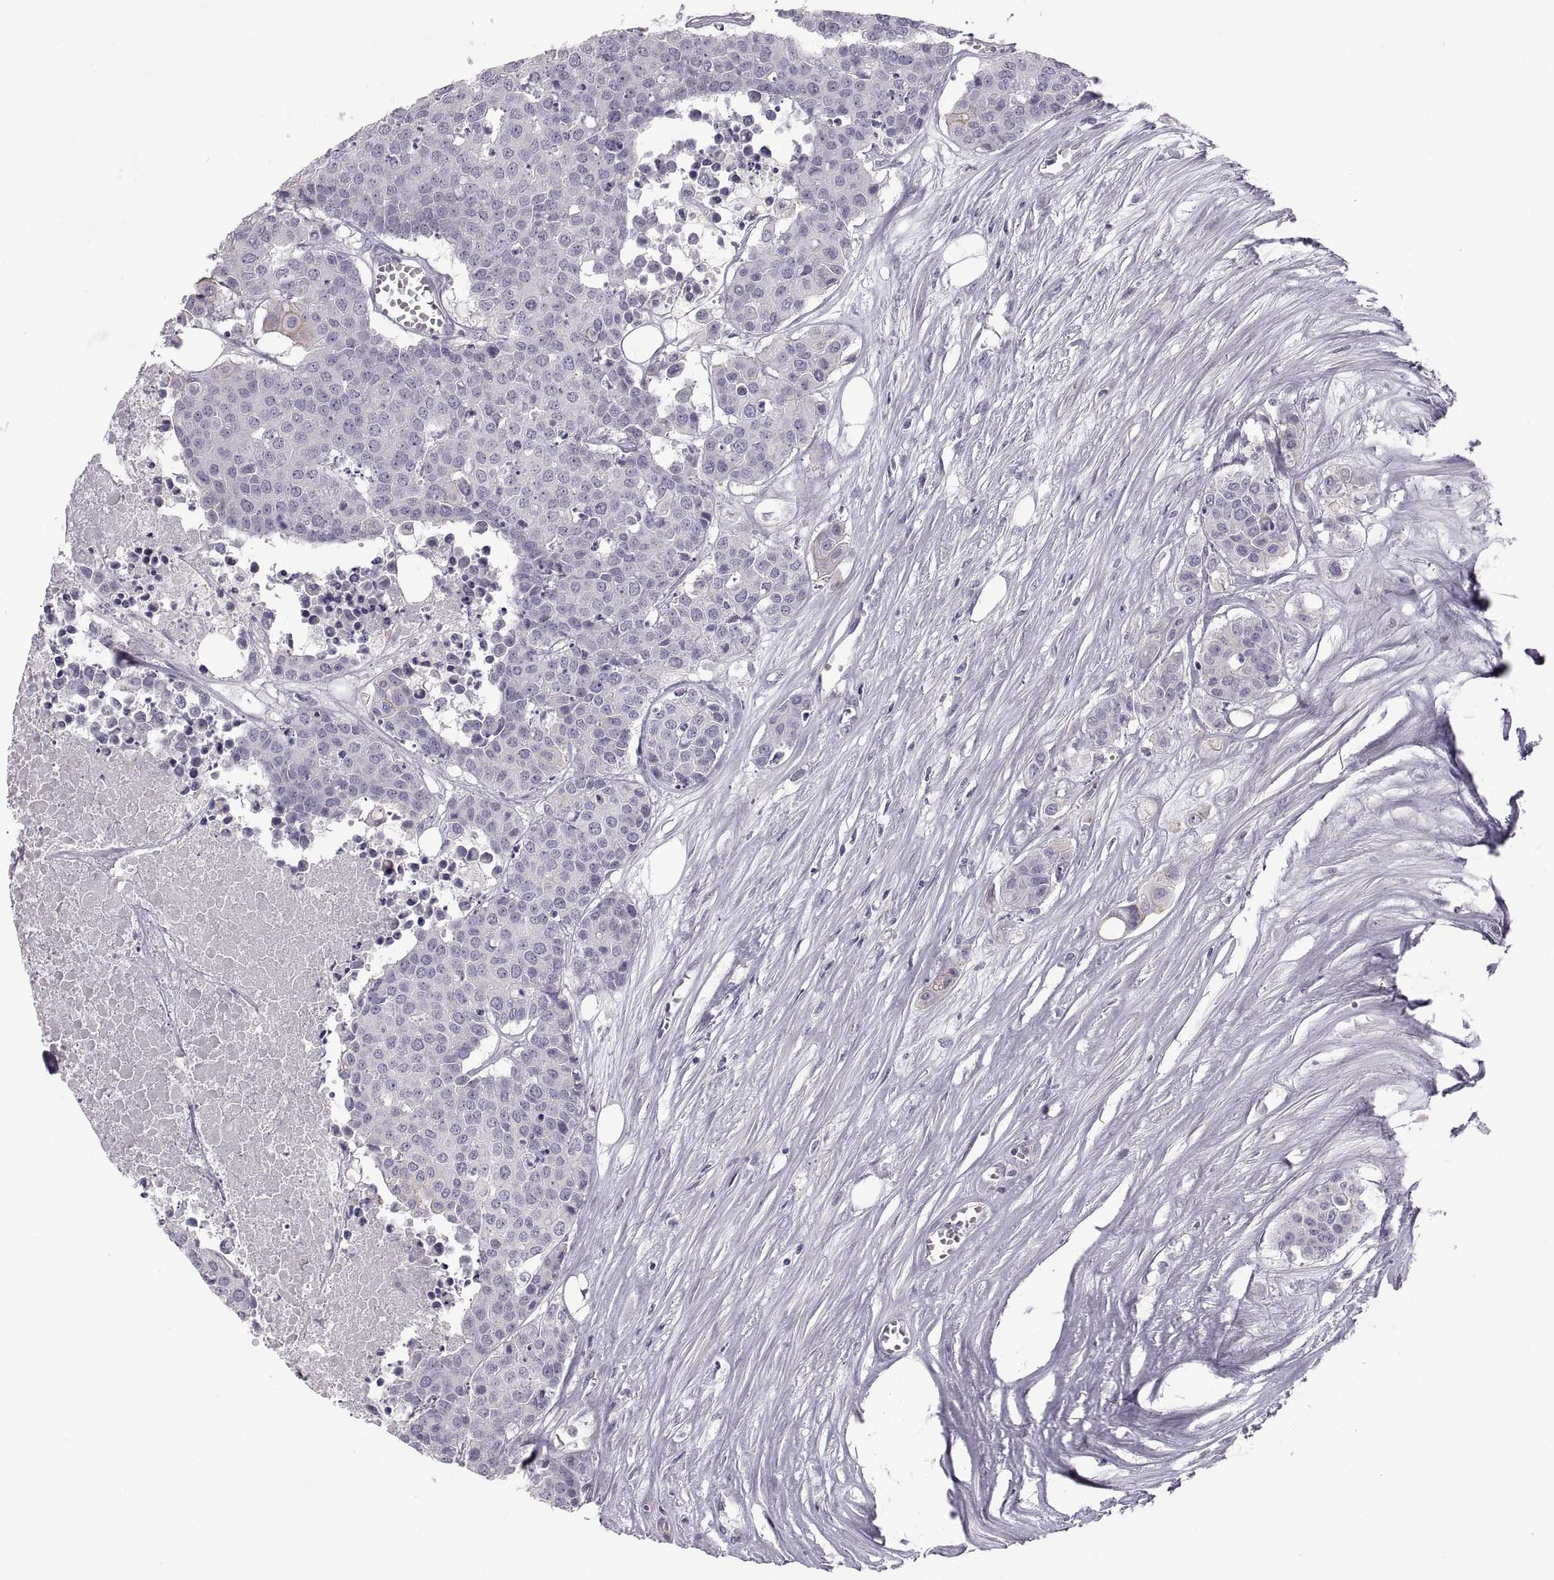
{"staining": {"intensity": "negative", "quantity": "none", "location": "none"}, "tissue": "carcinoid", "cell_type": "Tumor cells", "image_type": "cancer", "snomed": [{"axis": "morphology", "description": "Carcinoid, malignant, NOS"}, {"axis": "topography", "description": "Colon"}], "caption": "Tumor cells are negative for brown protein staining in carcinoid. (Immunohistochemistry (ihc), brightfield microscopy, high magnification).", "gene": "ZNF185", "patient": {"sex": "male", "age": 81}}